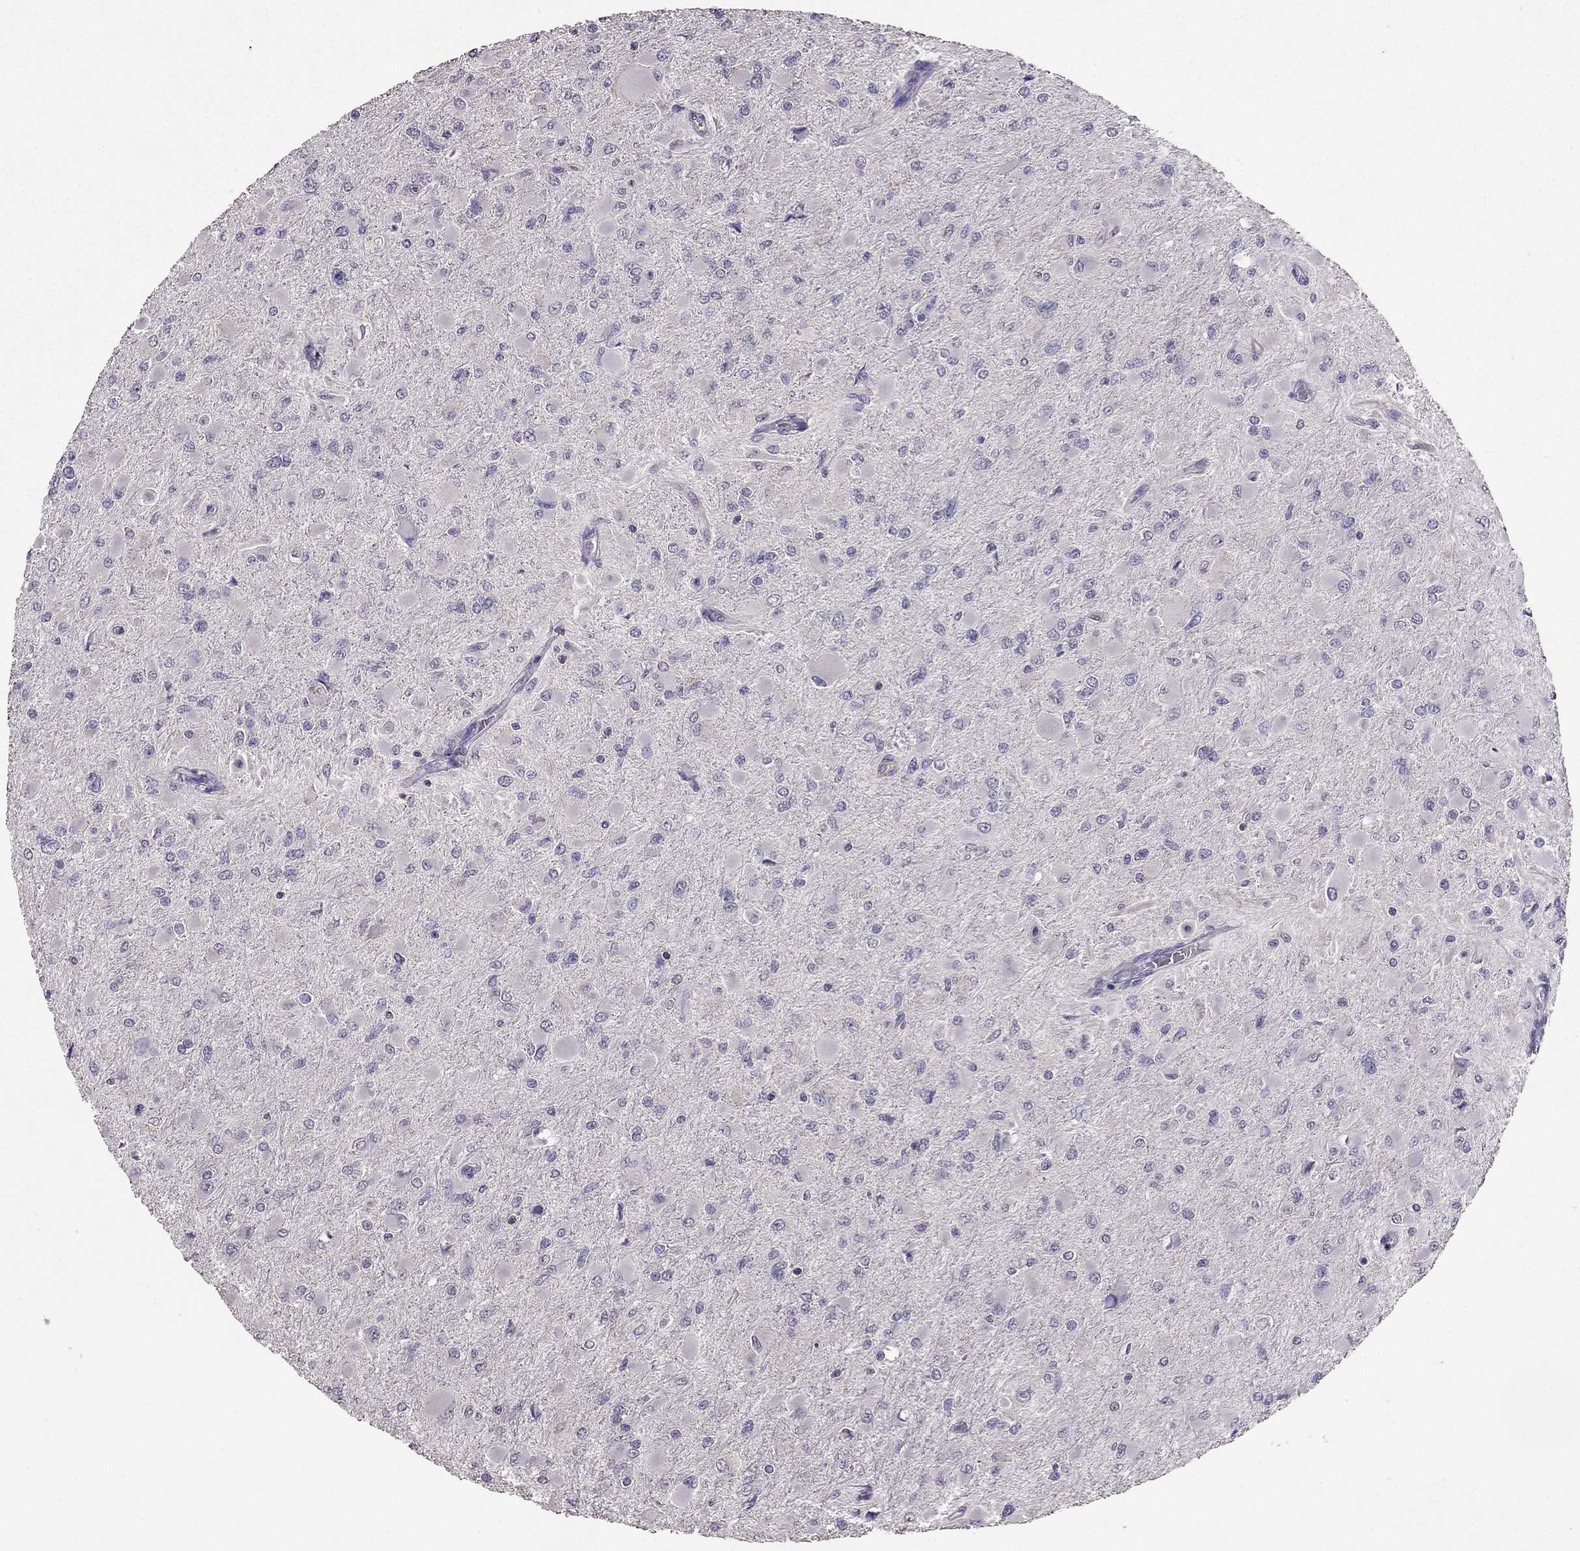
{"staining": {"intensity": "negative", "quantity": "none", "location": "none"}, "tissue": "glioma", "cell_type": "Tumor cells", "image_type": "cancer", "snomed": [{"axis": "morphology", "description": "Glioma, malignant, High grade"}, {"axis": "topography", "description": "Cerebral cortex"}], "caption": "IHC histopathology image of neoplastic tissue: human glioma stained with DAB shows no significant protein expression in tumor cells.", "gene": "RFLNB", "patient": {"sex": "female", "age": 36}}